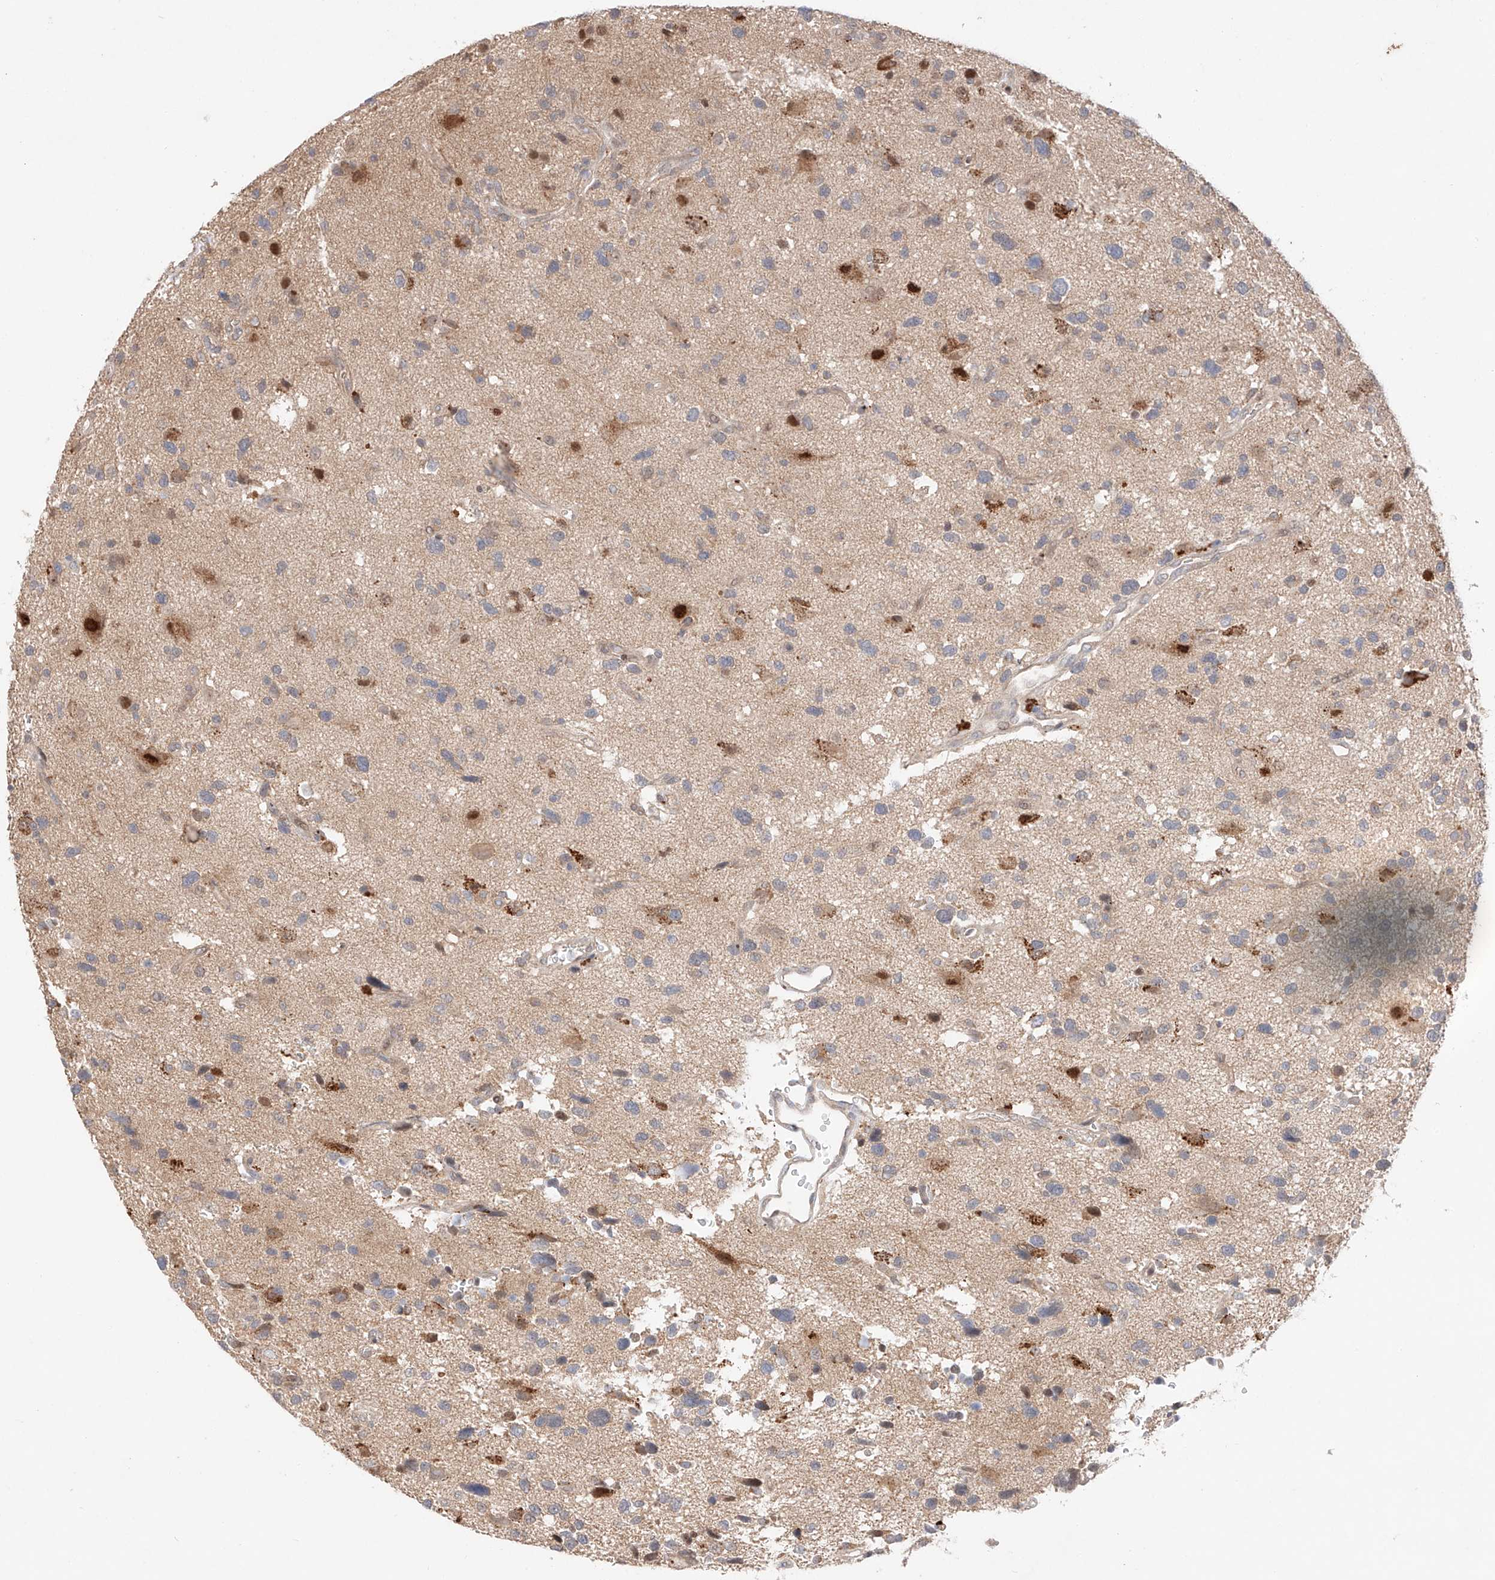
{"staining": {"intensity": "moderate", "quantity": "<25%", "location": "cytoplasmic/membranous"}, "tissue": "glioma", "cell_type": "Tumor cells", "image_type": "cancer", "snomed": [{"axis": "morphology", "description": "Glioma, malignant, High grade"}, {"axis": "topography", "description": "Brain"}], "caption": "An immunohistochemistry photomicrograph of tumor tissue is shown. Protein staining in brown labels moderate cytoplasmic/membranous positivity in glioma within tumor cells.", "gene": "GCNT1", "patient": {"sex": "male", "age": 33}}